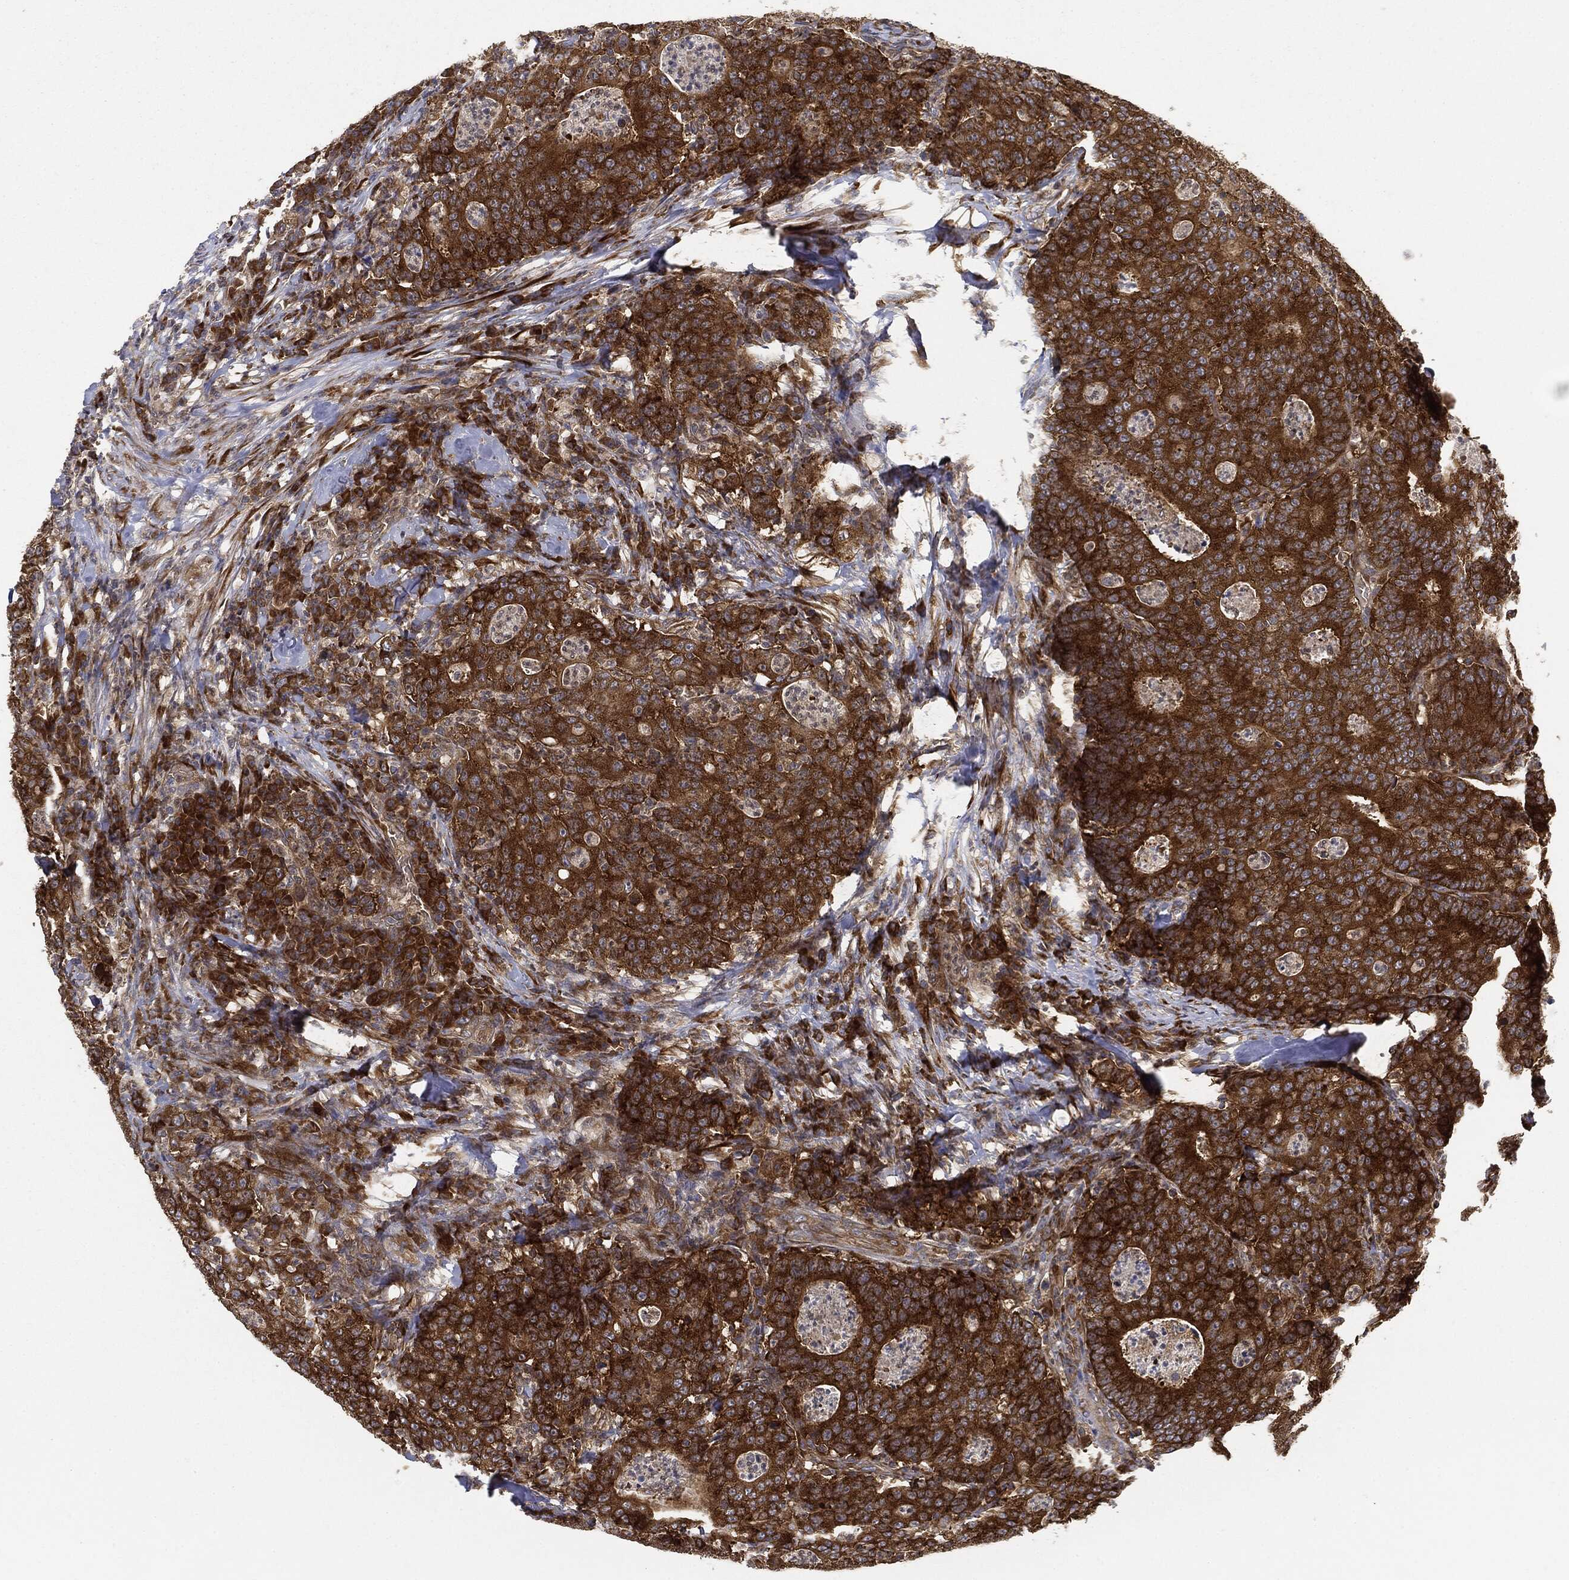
{"staining": {"intensity": "strong", "quantity": ">75%", "location": "cytoplasmic/membranous"}, "tissue": "colorectal cancer", "cell_type": "Tumor cells", "image_type": "cancer", "snomed": [{"axis": "morphology", "description": "Adenocarcinoma, NOS"}, {"axis": "topography", "description": "Colon"}], "caption": "Colorectal adenocarcinoma tissue shows strong cytoplasmic/membranous expression in about >75% of tumor cells, visualized by immunohistochemistry.", "gene": "EIF2AK2", "patient": {"sex": "male", "age": 70}}